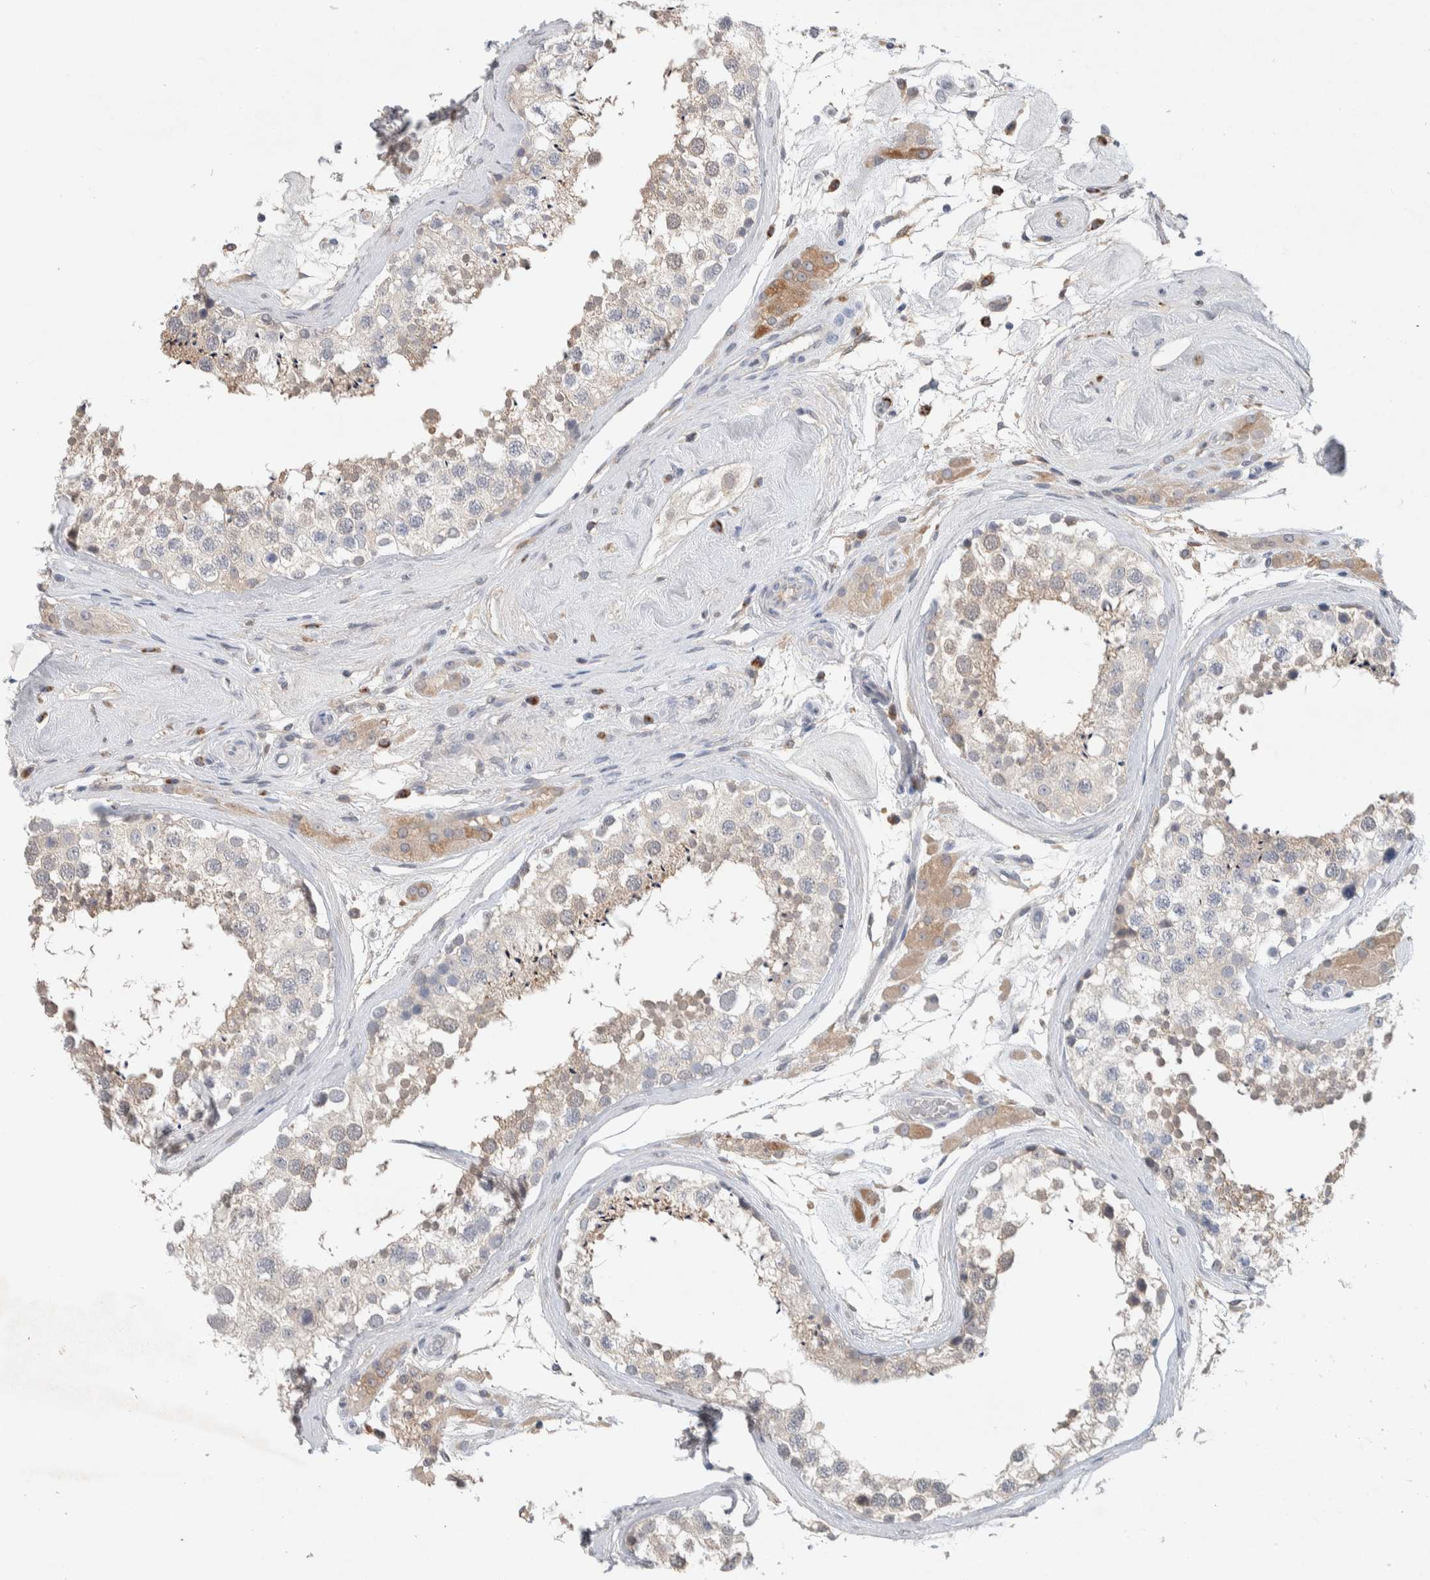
{"staining": {"intensity": "weak", "quantity": "25%-75%", "location": "cytoplasmic/membranous"}, "tissue": "testis", "cell_type": "Cells in seminiferous ducts", "image_type": "normal", "snomed": [{"axis": "morphology", "description": "Normal tissue, NOS"}, {"axis": "topography", "description": "Testis"}], "caption": "Weak cytoplasmic/membranous staining is identified in approximately 25%-75% of cells in seminiferous ducts in unremarkable testis. (DAB (3,3'-diaminobenzidine) = brown stain, brightfield microscopy at high magnification).", "gene": "DEPTOR", "patient": {"sex": "male", "age": 46}}